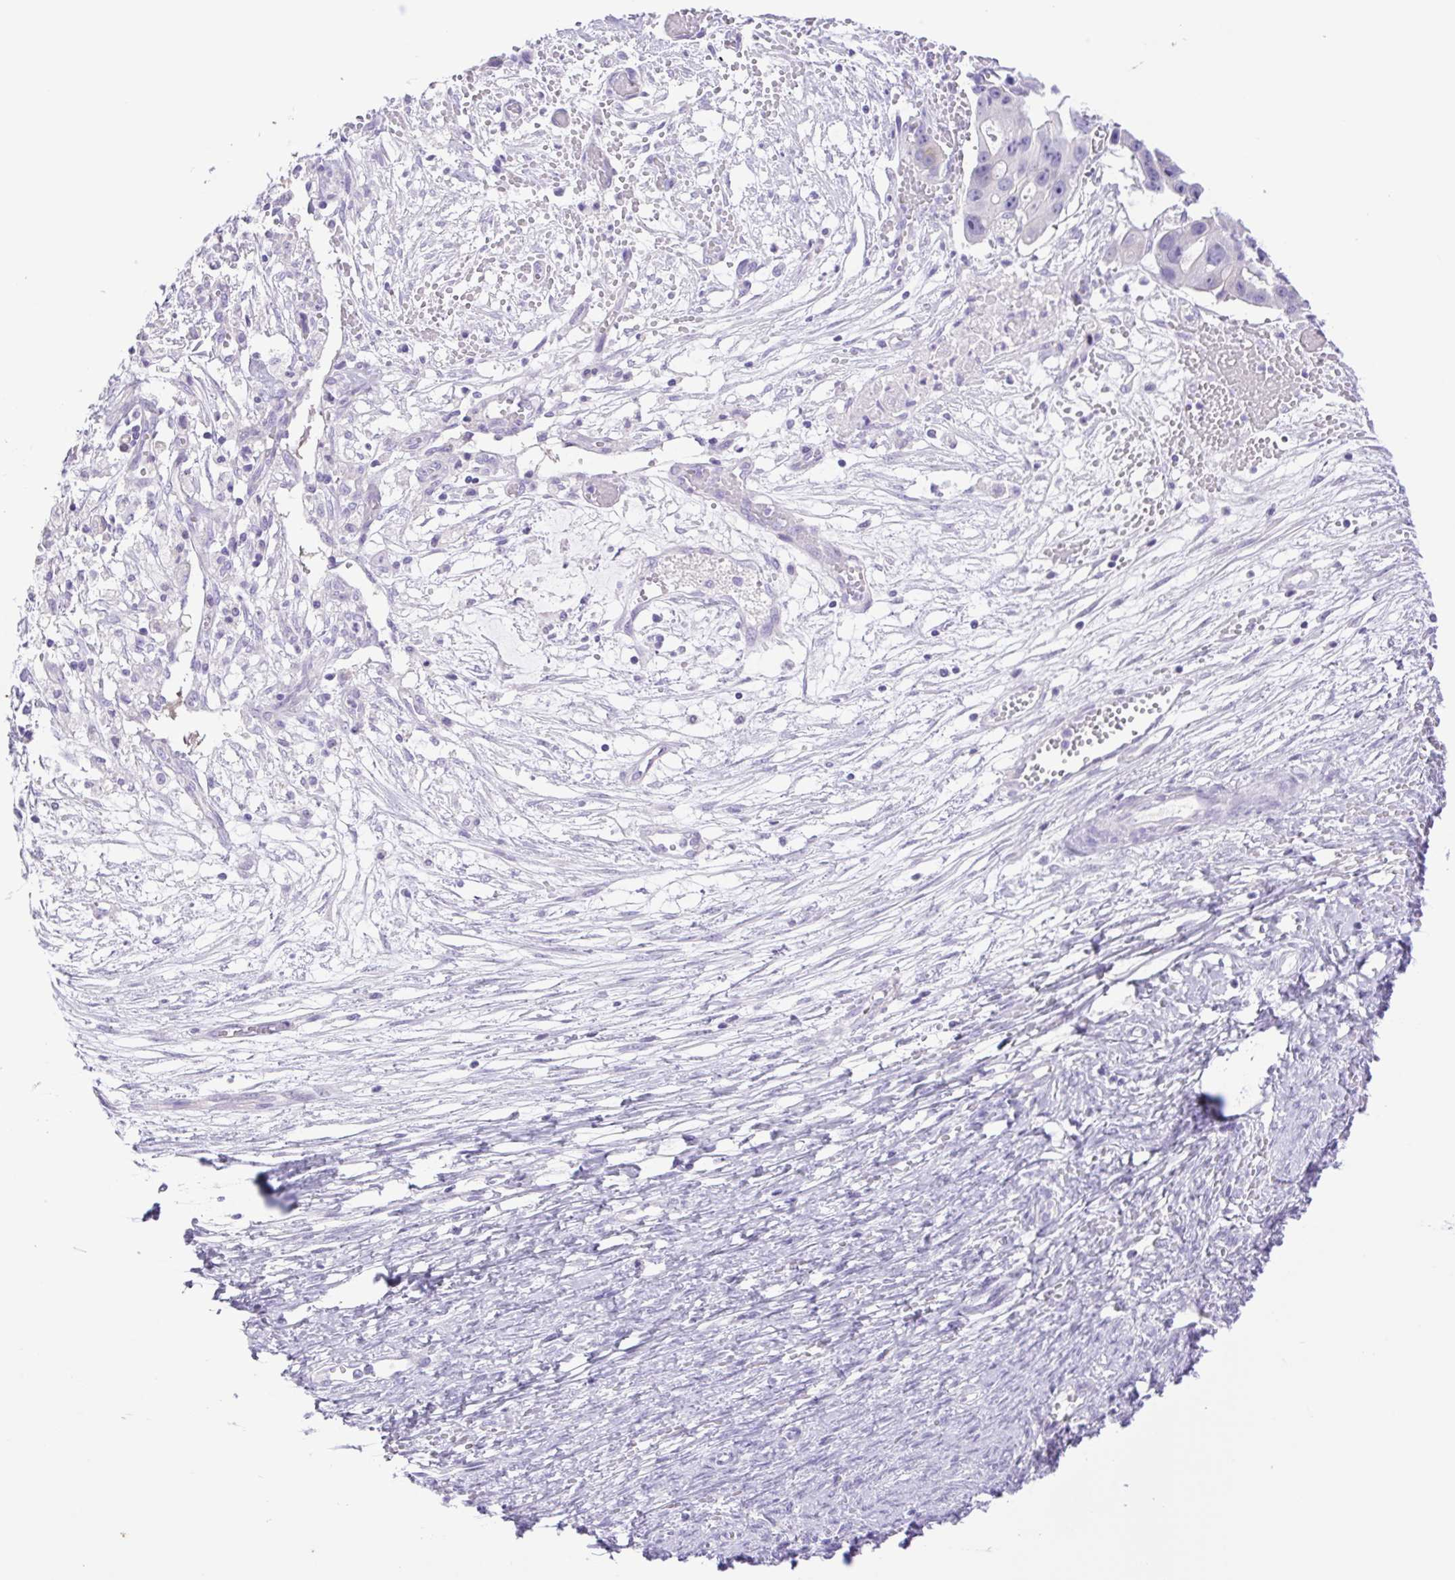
{"staining": {"intensity": "negative", "quantity": "none", "location": "none"}, "tissue": "ovarian cancer", "cell_type": "Tumor cells", "image_type": "cancer", "snomed": [{"axis": "morphology", "description": "Cystadenocarcinoma, serous, NOS"}, {"axis": "topography", "description": "Ovary"}], "caption": "High magnification brightfield microscopy of ovarian cancer stained with DAB (brown) and counterstained with hematoxylin (blue): tumor cells show no significant expression. Nuclei are stained in blue.", "gene": "CDSN", "patient": {"sex": "female", "age": 56}}